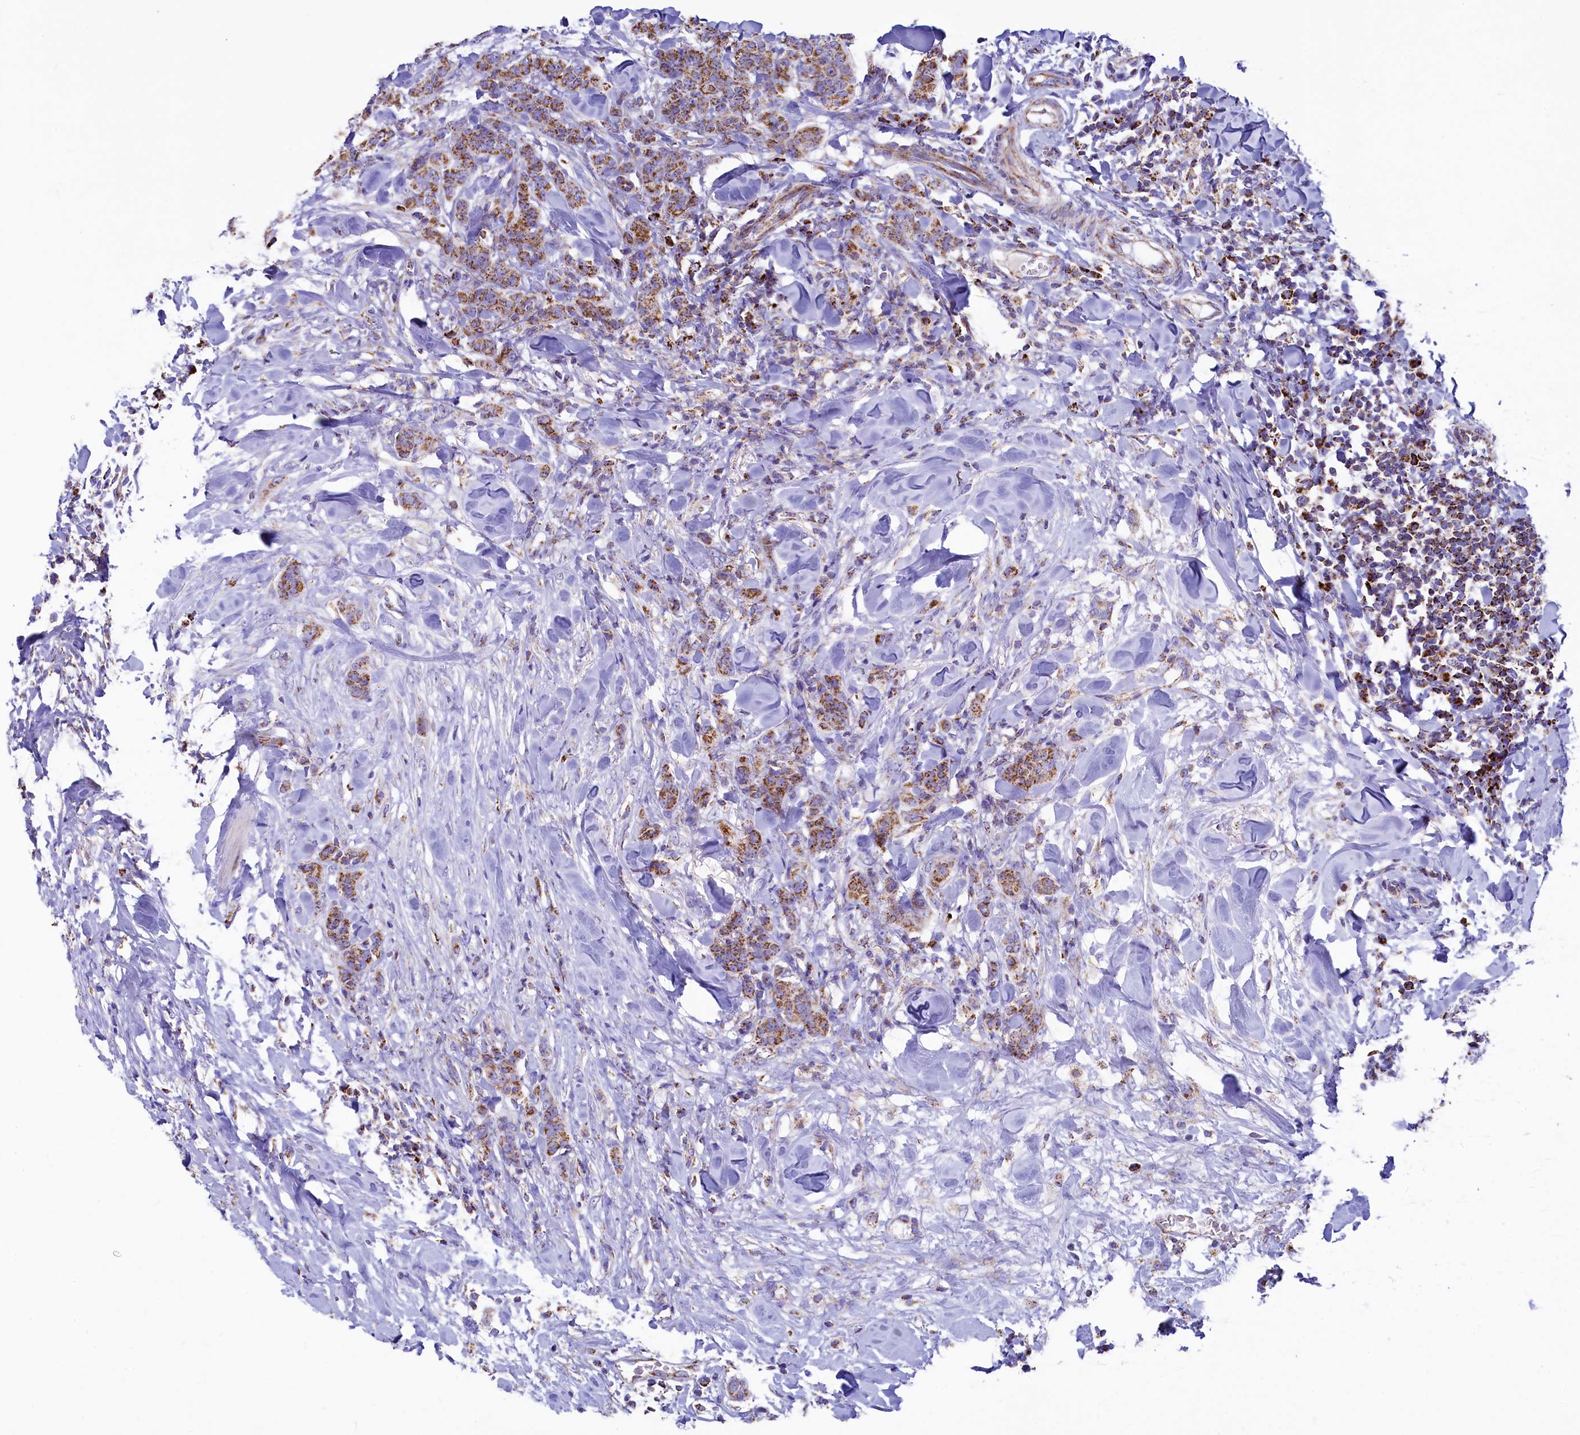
{"staining": {"intensity": "moderate", "quantity": ">75%", "location": "cytoplasmic/membranous"}, "tissue": "breast cancer", "cell_type": "Tumor cells", "image_type": "cancer", "snomed": [{"axis": "morphology", "description": "Duct carcinoma"}, {"axis": "topography", "description": "Breast"}], "caption": "Breast infiltrating ductal carcinoma stained for a protein shows moderate cytoplasmic/membranous positivity in tumor cells. Ihc stains the protein in brown and the nuclei are stained blue.", "gene": "IDH3A", "patient": {"sex": "female", "age": 40}}